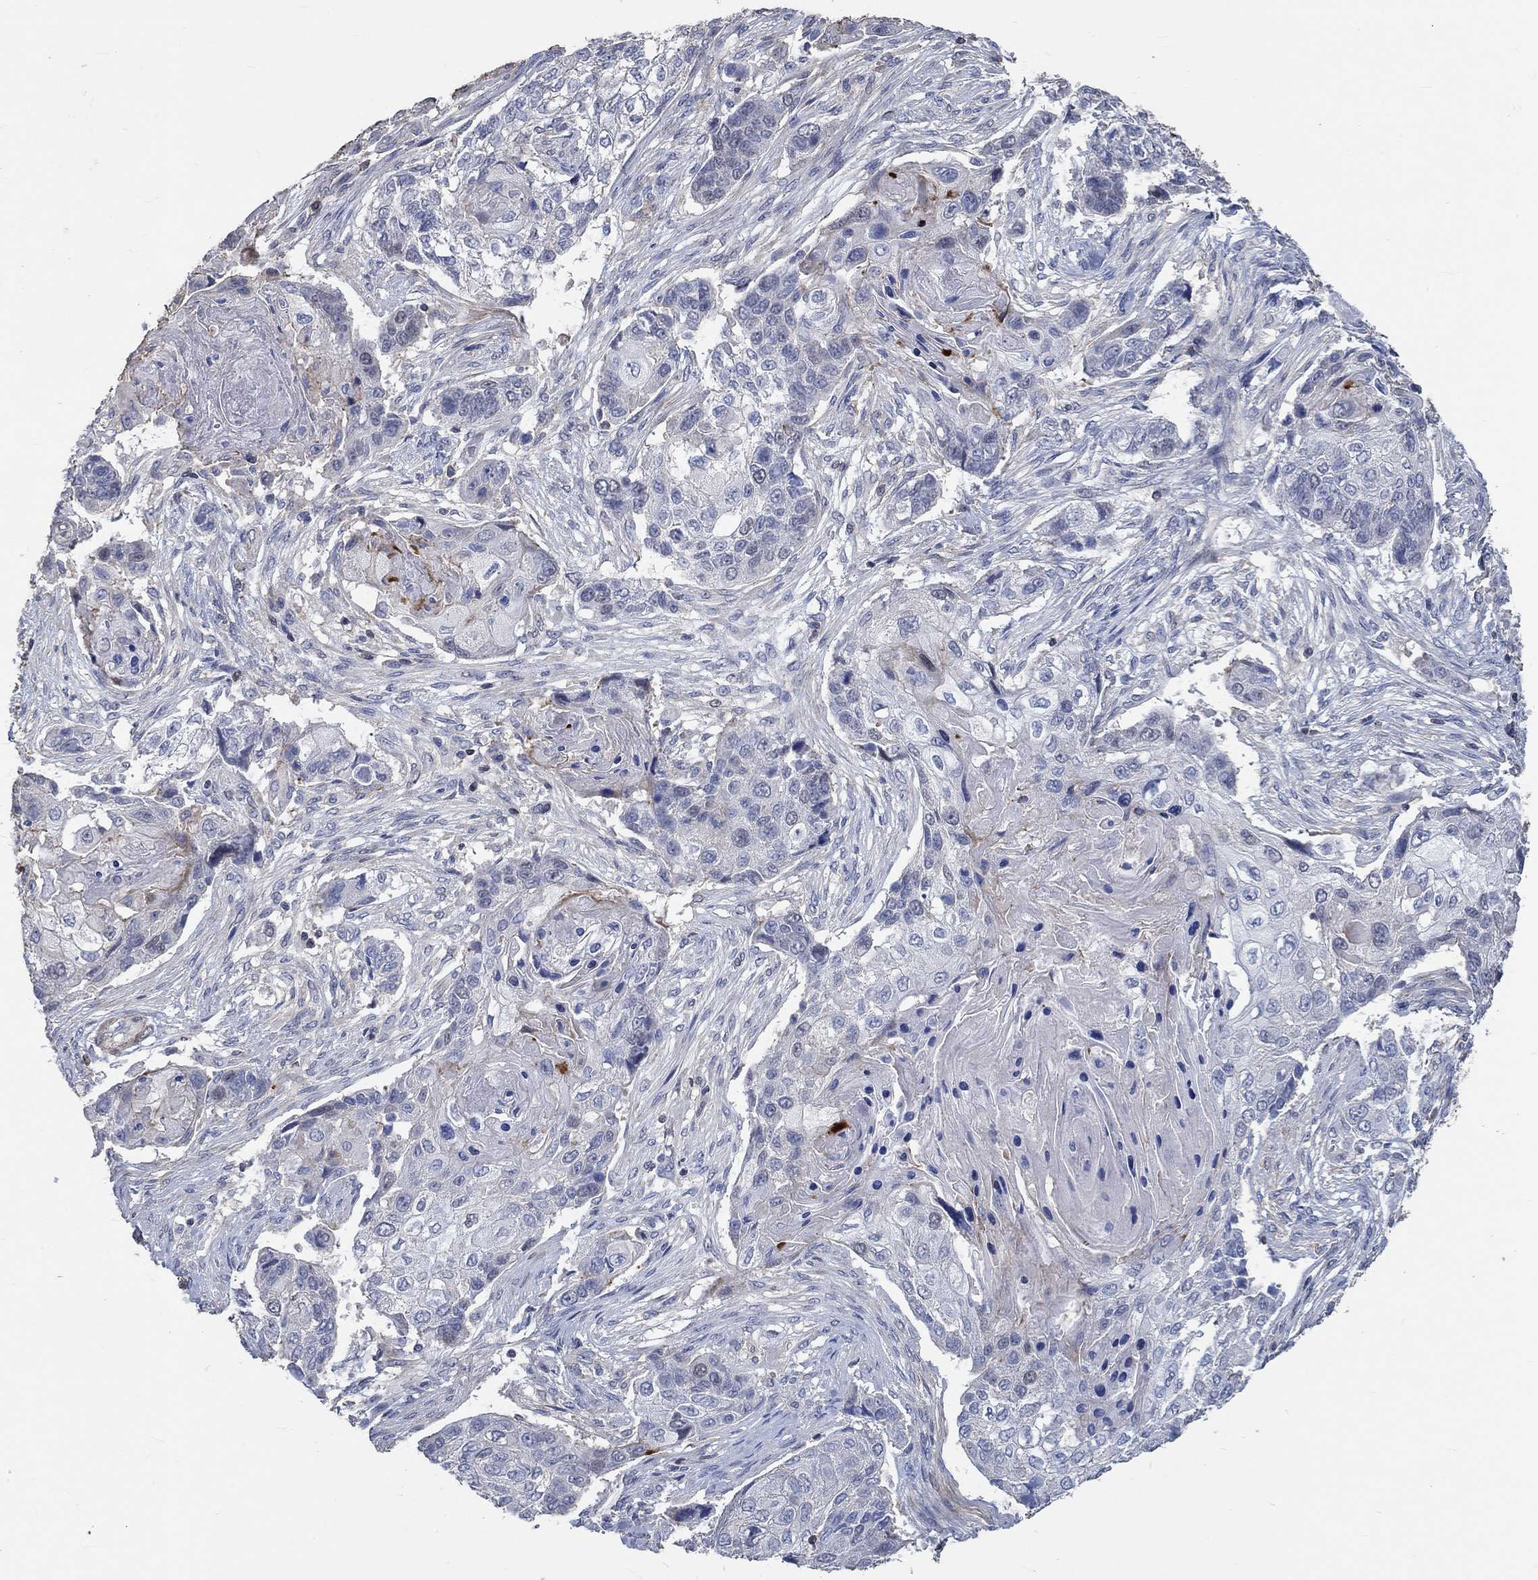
{"staining": {"intensity": "negative", "quantity": "none", "location": "none"}, "tissue": "lung cancer", "cell_type": "Tumor cells", "image_type": "cancer", "snomed": [{"axis": "morphology", "description": "Normal tissue, NOS"}, {"axis": "morphology", "description": "Squamous cell carcinoma, NOS"}, {"axis": "topography", "description": "Bronchus"}, {"axis": "topography", "description": "Lung"}], "caption": "Protein analysis of lung squamous cell carcinoma shows no significant staining in tumor cells.", "gene": "TNFAIP8L3", "patient": {"sex": "male", "age": 69}}